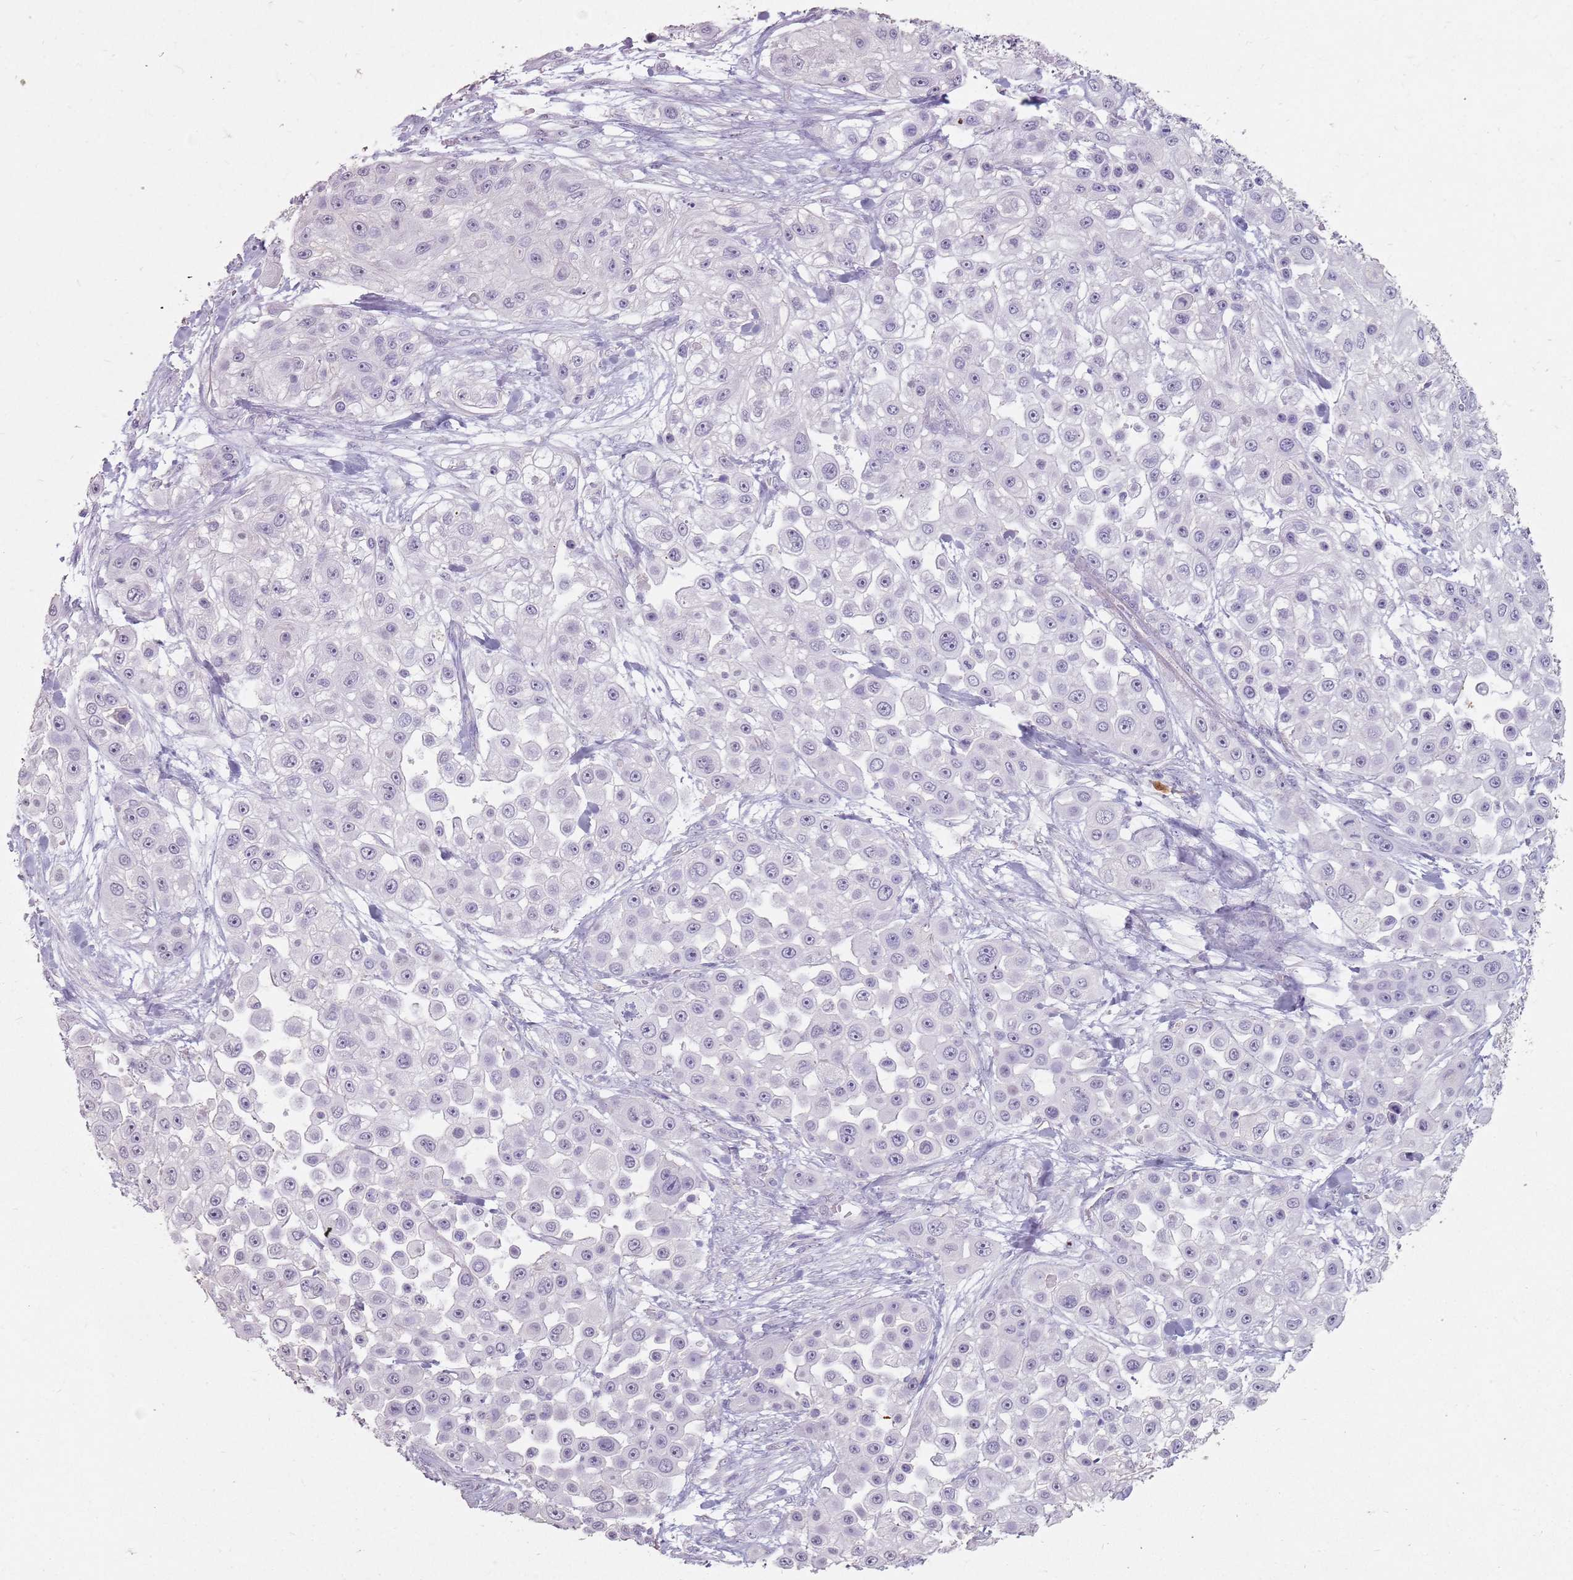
{"staining": {"intensity": "negative", "quantity": "none", "location": "none"}, "tissue": "skin cancer", "cell_type": "Tumor cells", "image_type": "cancer", "snomed": [{"axis": "morphology", "description": "Squamous cell carcinoma, NOS"}, {"axis": "topography", "description": "Skin"}], "caption": "IHC of human skin cancer (squamous cell carcinoma) displays no expression in tumor cells.", "gene": "STYK1", "patient": {"sex": "male", "age": 67}}